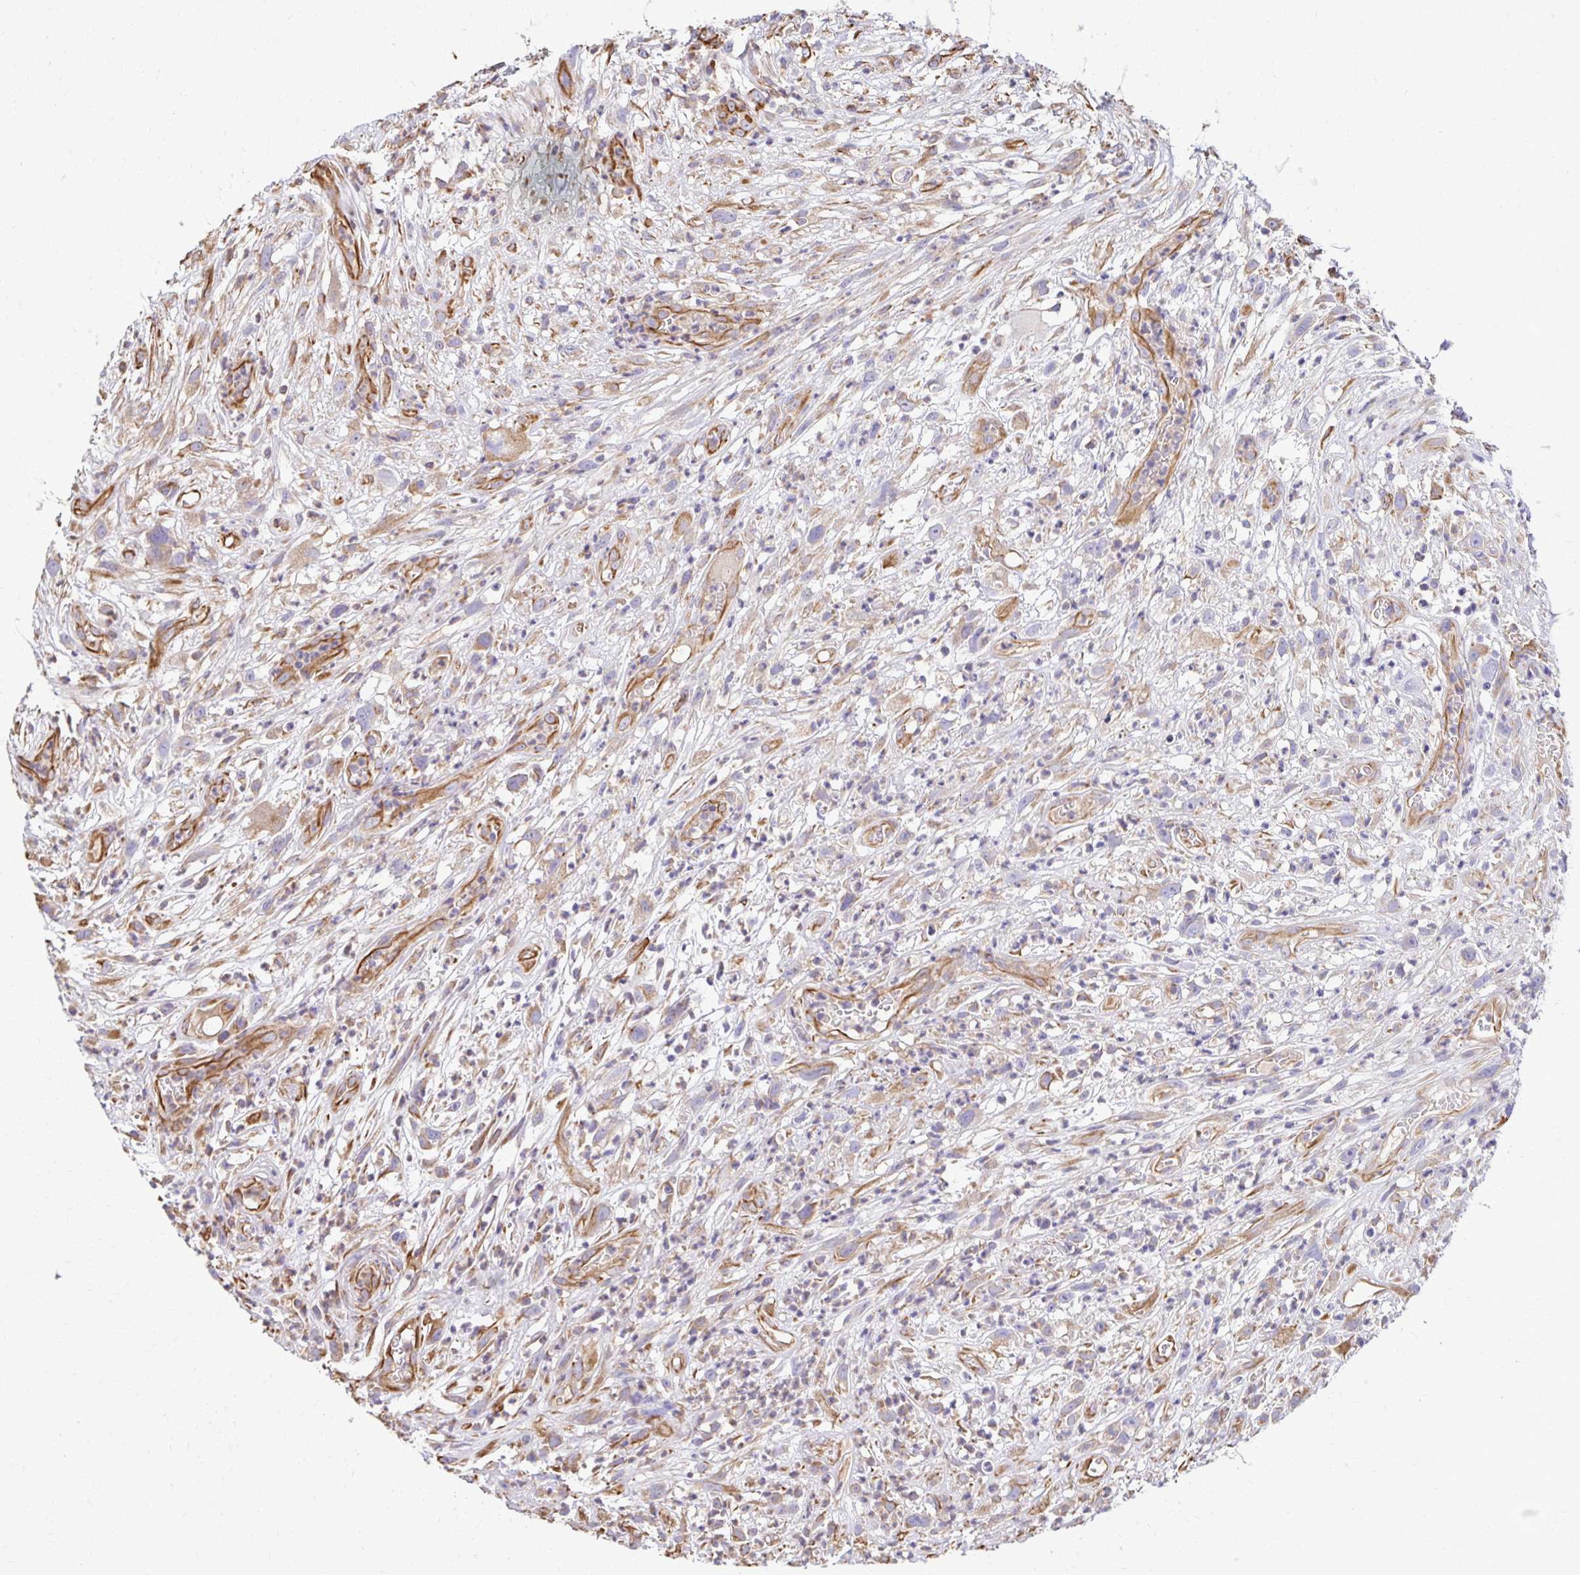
{"staining": {"intensity": "moderate", "quantity": "25%-75%", "location": "cytoplasmic/membranous"}, "tissue": "head and neck cancer", "cell_type": "Tumor cells", "image_type": "cancer", "snomed": [{"axis": "morphology", "description": "Squamous cell carcinoma, NOS"}, {"axis": "topography", "description": "Head-Neck"}], "caption": "A photomicrograph showing moderate cytoplasmic/membranous staining in approximately 25%-75% of tumor cells in head and neck cancer, as visualized by brown immunohistochemical staining.", "gene": "TRPV6", "patient": {"sex": "male", "age": 65}}